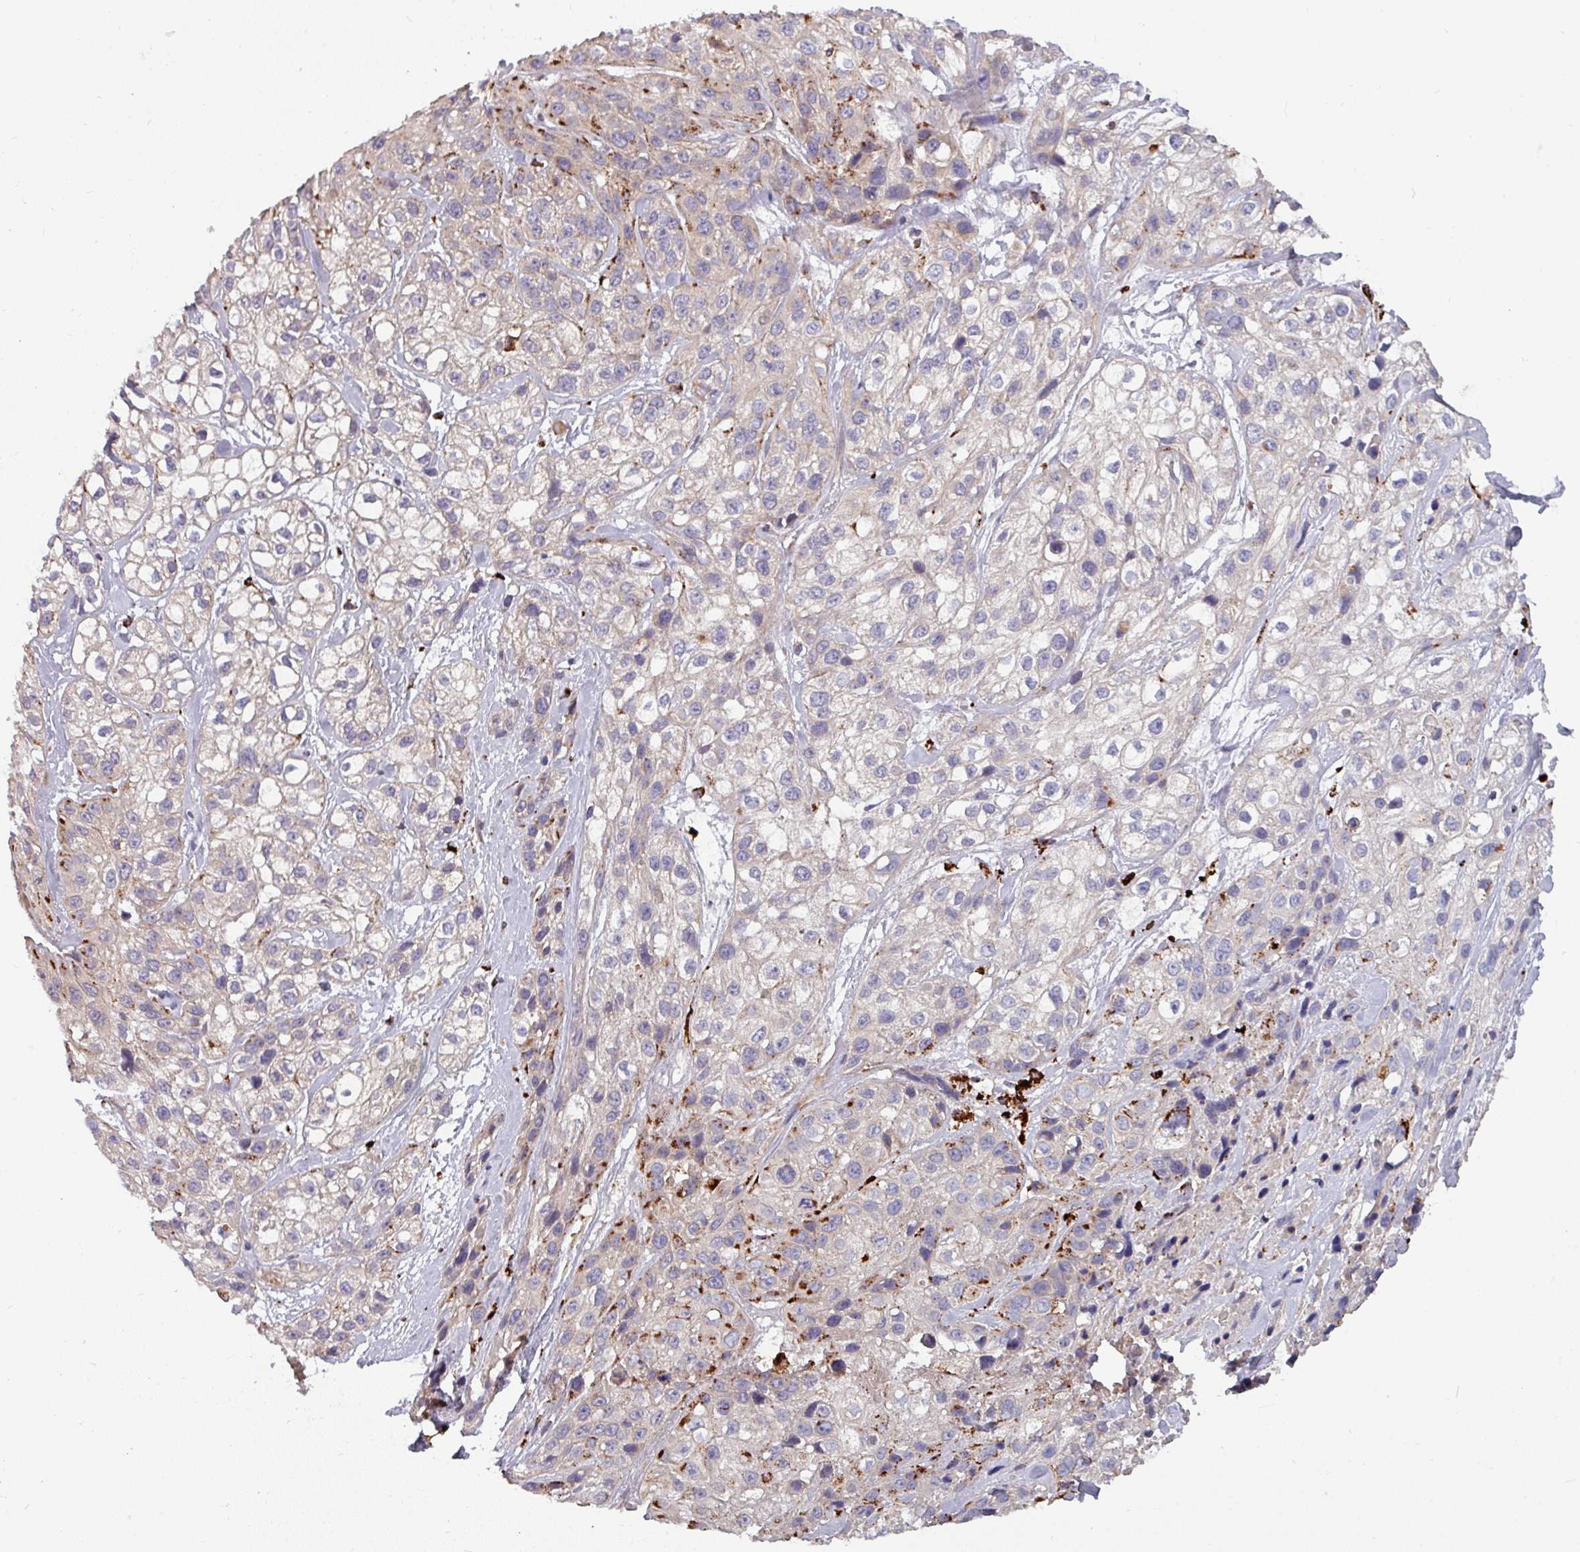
{"staining": {"intensity": "strong", "quantity": "<25%", "location": "cytoplasmic/membranous"}, "tissue": "skin cancer", "cell_type": "Tumor cells", "image_type": "cancer", "snomed": [{"axis": "morphology", "description": "Squamous cell carcinoma, NOS"}, {"axis": "topography", "description": "Skin"}], "caption": "High-magnification brightfield microscopy of skin squamous cell carcinoma stained with DAB (brown) and counterstained with hematoxylin (blue). tumor cells exhibit strong cytoplasmic/membranous staining is identified in approximately<25% of cells. (DAB IHC, brown staining for protein, blue staining for nuclei).", "gene": "PLIN2", "patient": {"sex": "male", "age": 82}}